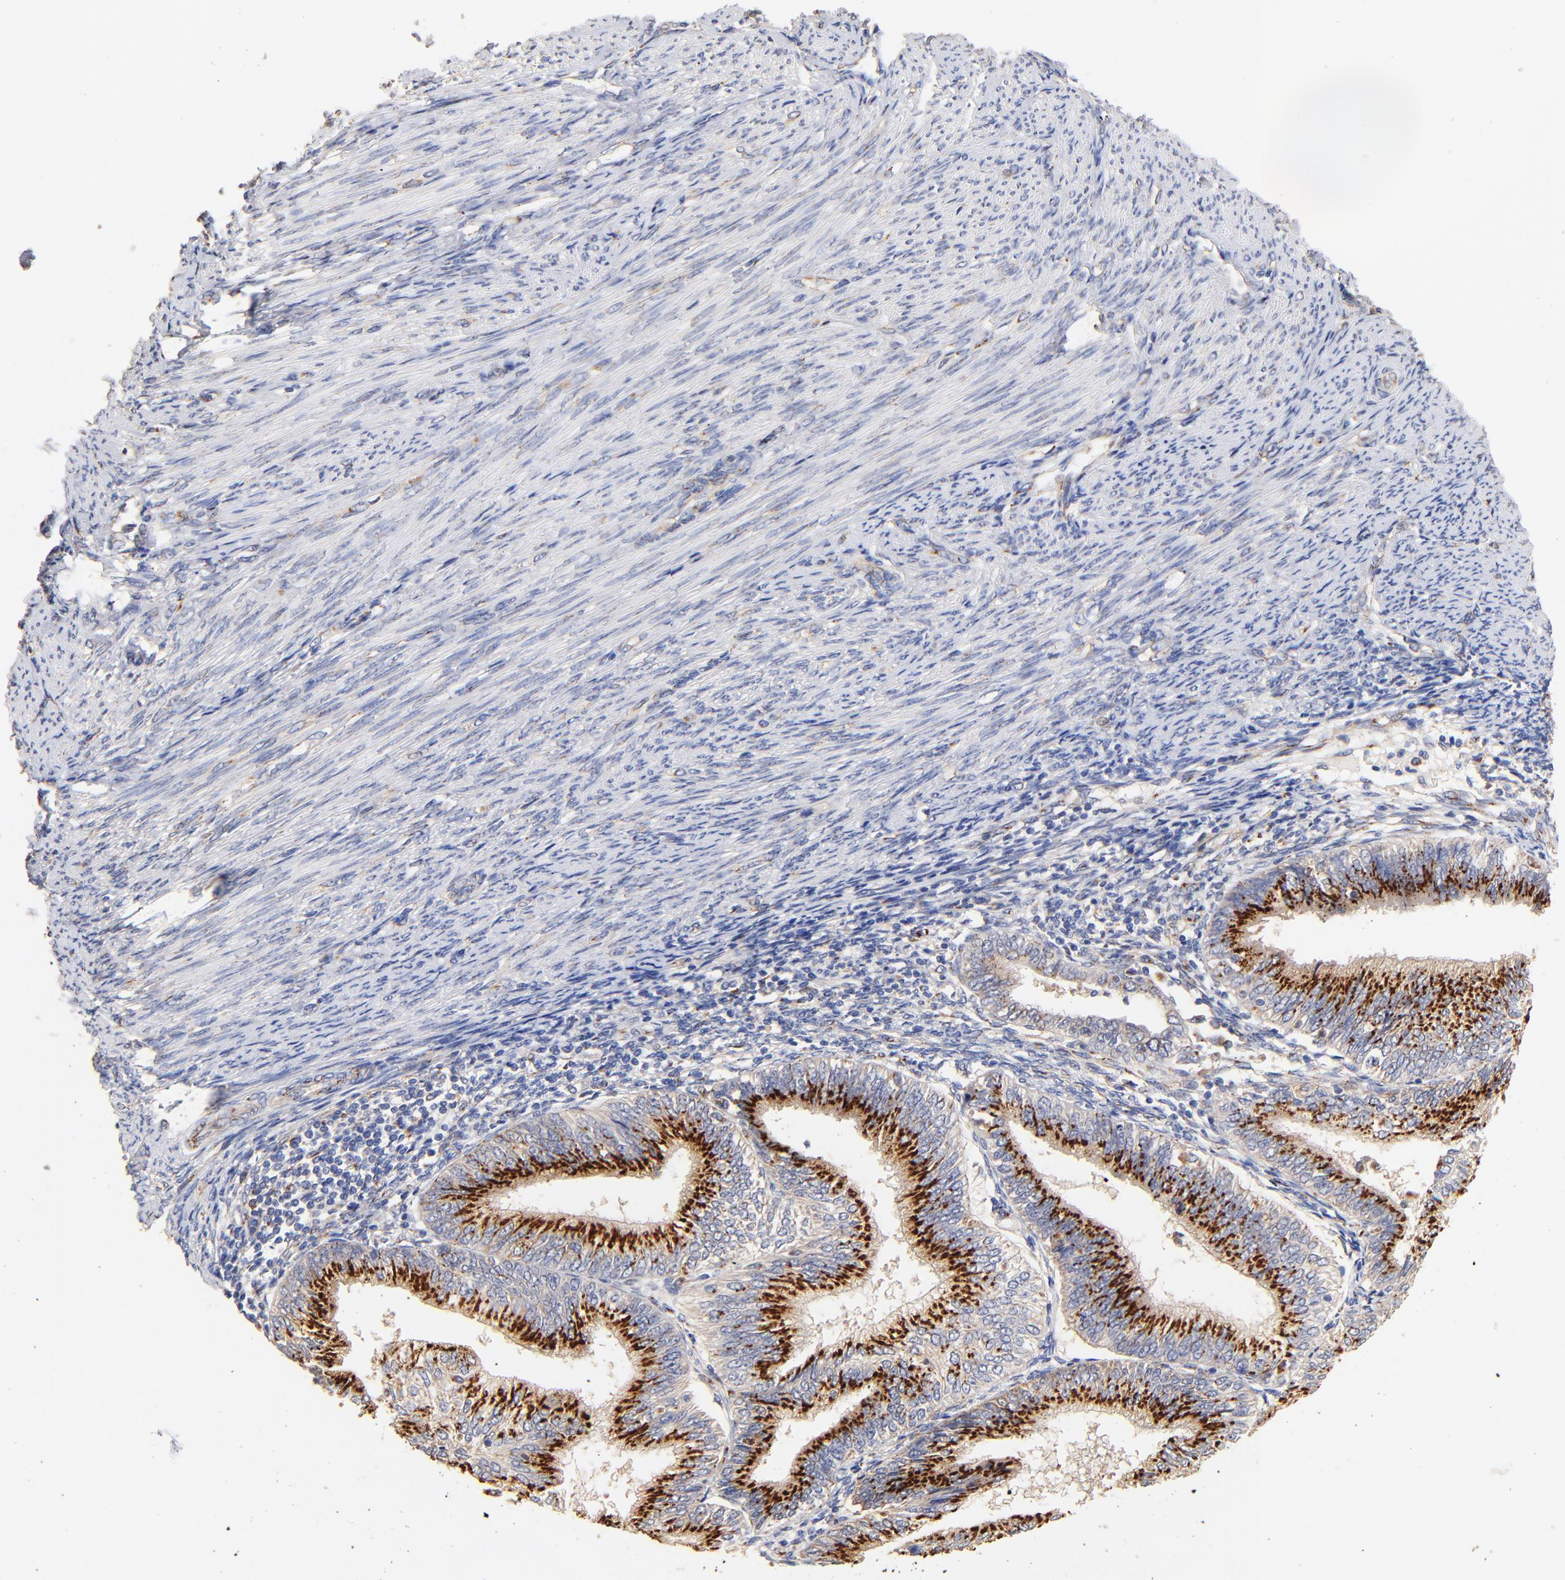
{"staining": {"intensity": "moderate", "quantity": ">75%", "location": "cytoplasmic/membranous"}, "tissue": "endometrial cancer", "cell_type": "Tumor cells", "image_type": "cancer", "snomed": [{"axis": "morphology", "description": "Adenocarcinoma, NOS"}, {"axis": "topography", "description": "Endometrium"}], "caption": "A photomicrograph showing moderate cytoplasmic/membranous staining in about >75% of tumor cells in endometrial cancer, as visualized by brown immunohistochemical staining.", "gene": "FMNL3", "patient": {"sex": "female", "age": 55}}